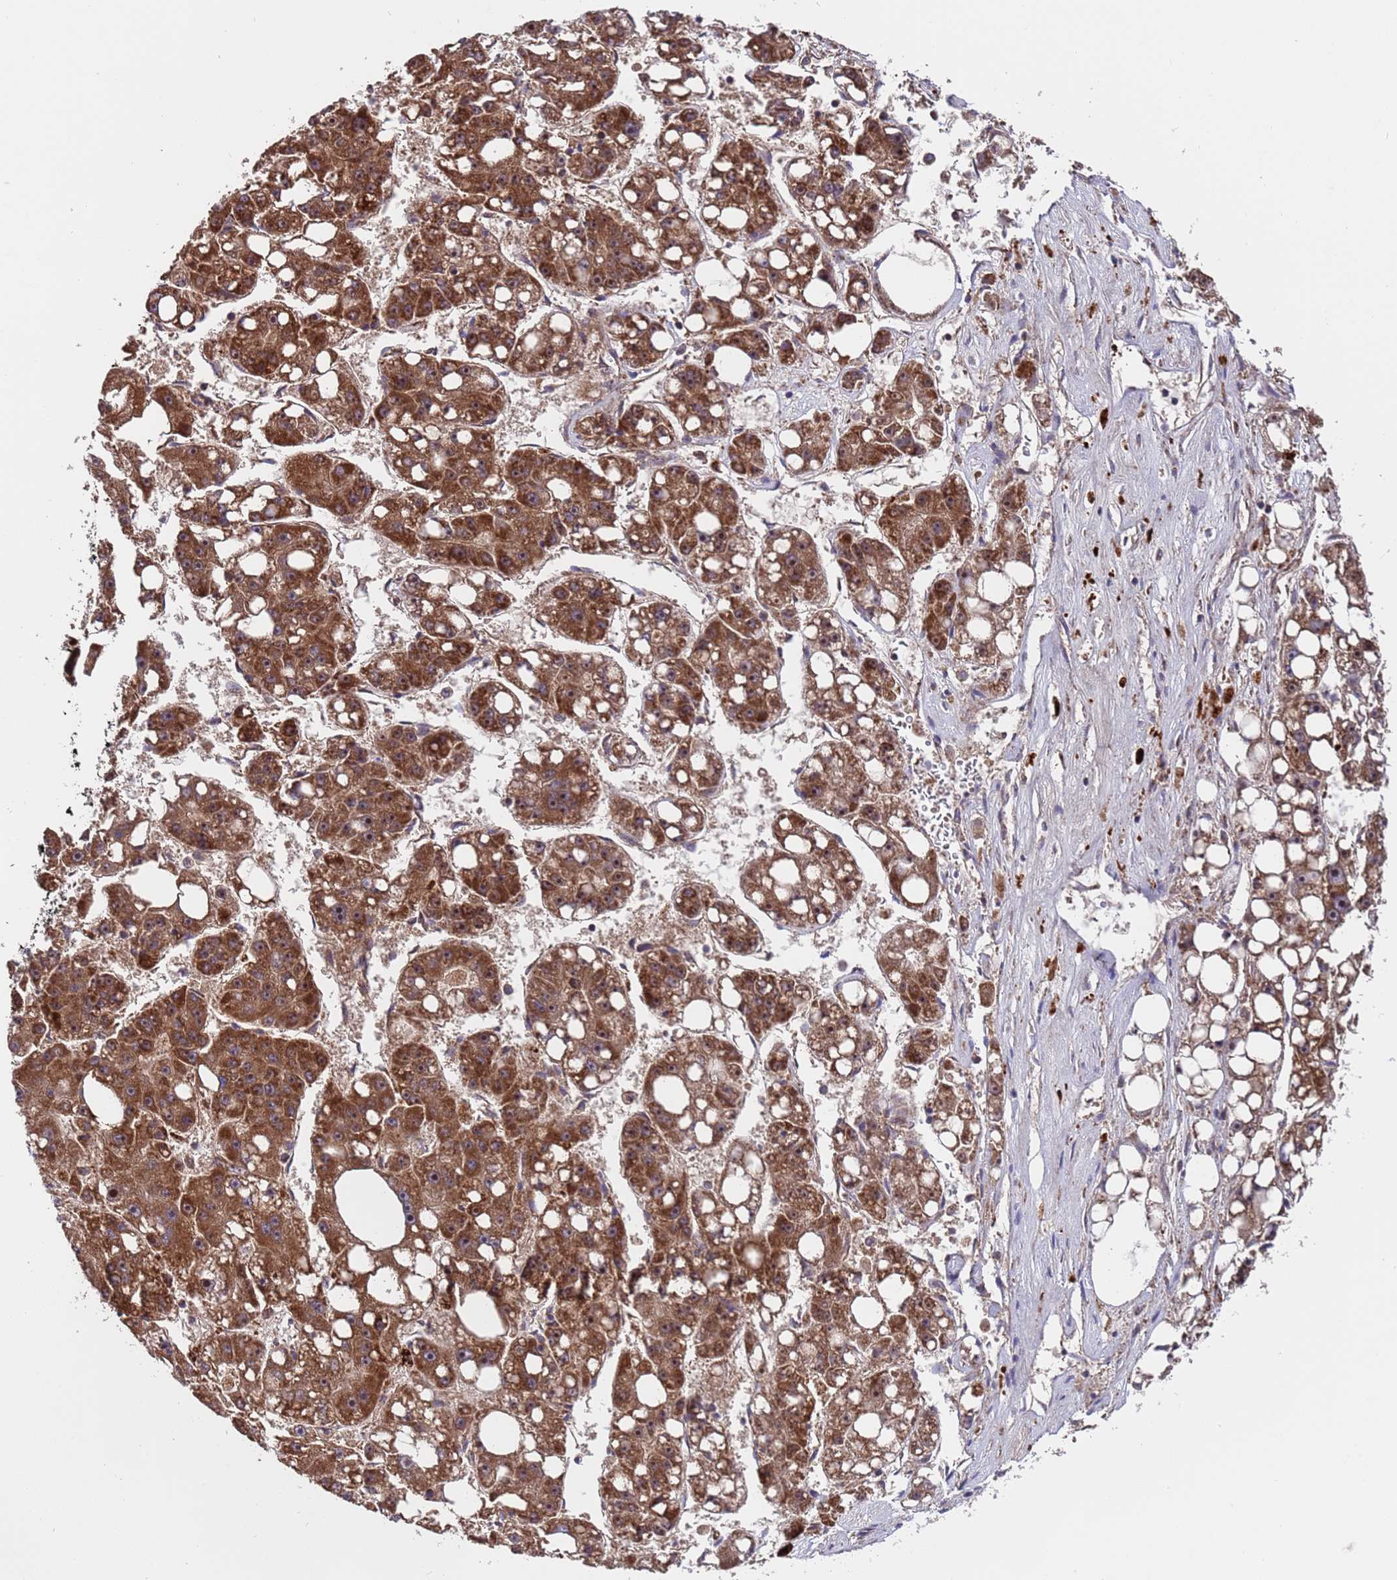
{"staining": {"intensity": "strong", "quantity": ">75%", "location": "cytoplasmic/membranous"}, "tissue": "liver cancer", "cell_type": "Tumor cells", "image_type": "cancer", "snomed": [{"axis": "morphology", "description": "Carcinoma, Hepatocellular, NOS"}, {"axis": "topography", "description": "Liver"}], "caption": "Immunohistochemical staining of liver cancer (hepatocellular carcinoma) reveals high levels of strong cytoplasmic/membranous positivity in about >75% of tumor cells. The protein of interest is shown in brown color, while the nuclei are stained blue.", "gene": "TSR3", "patient": {"sex": "female", "age": 61}}